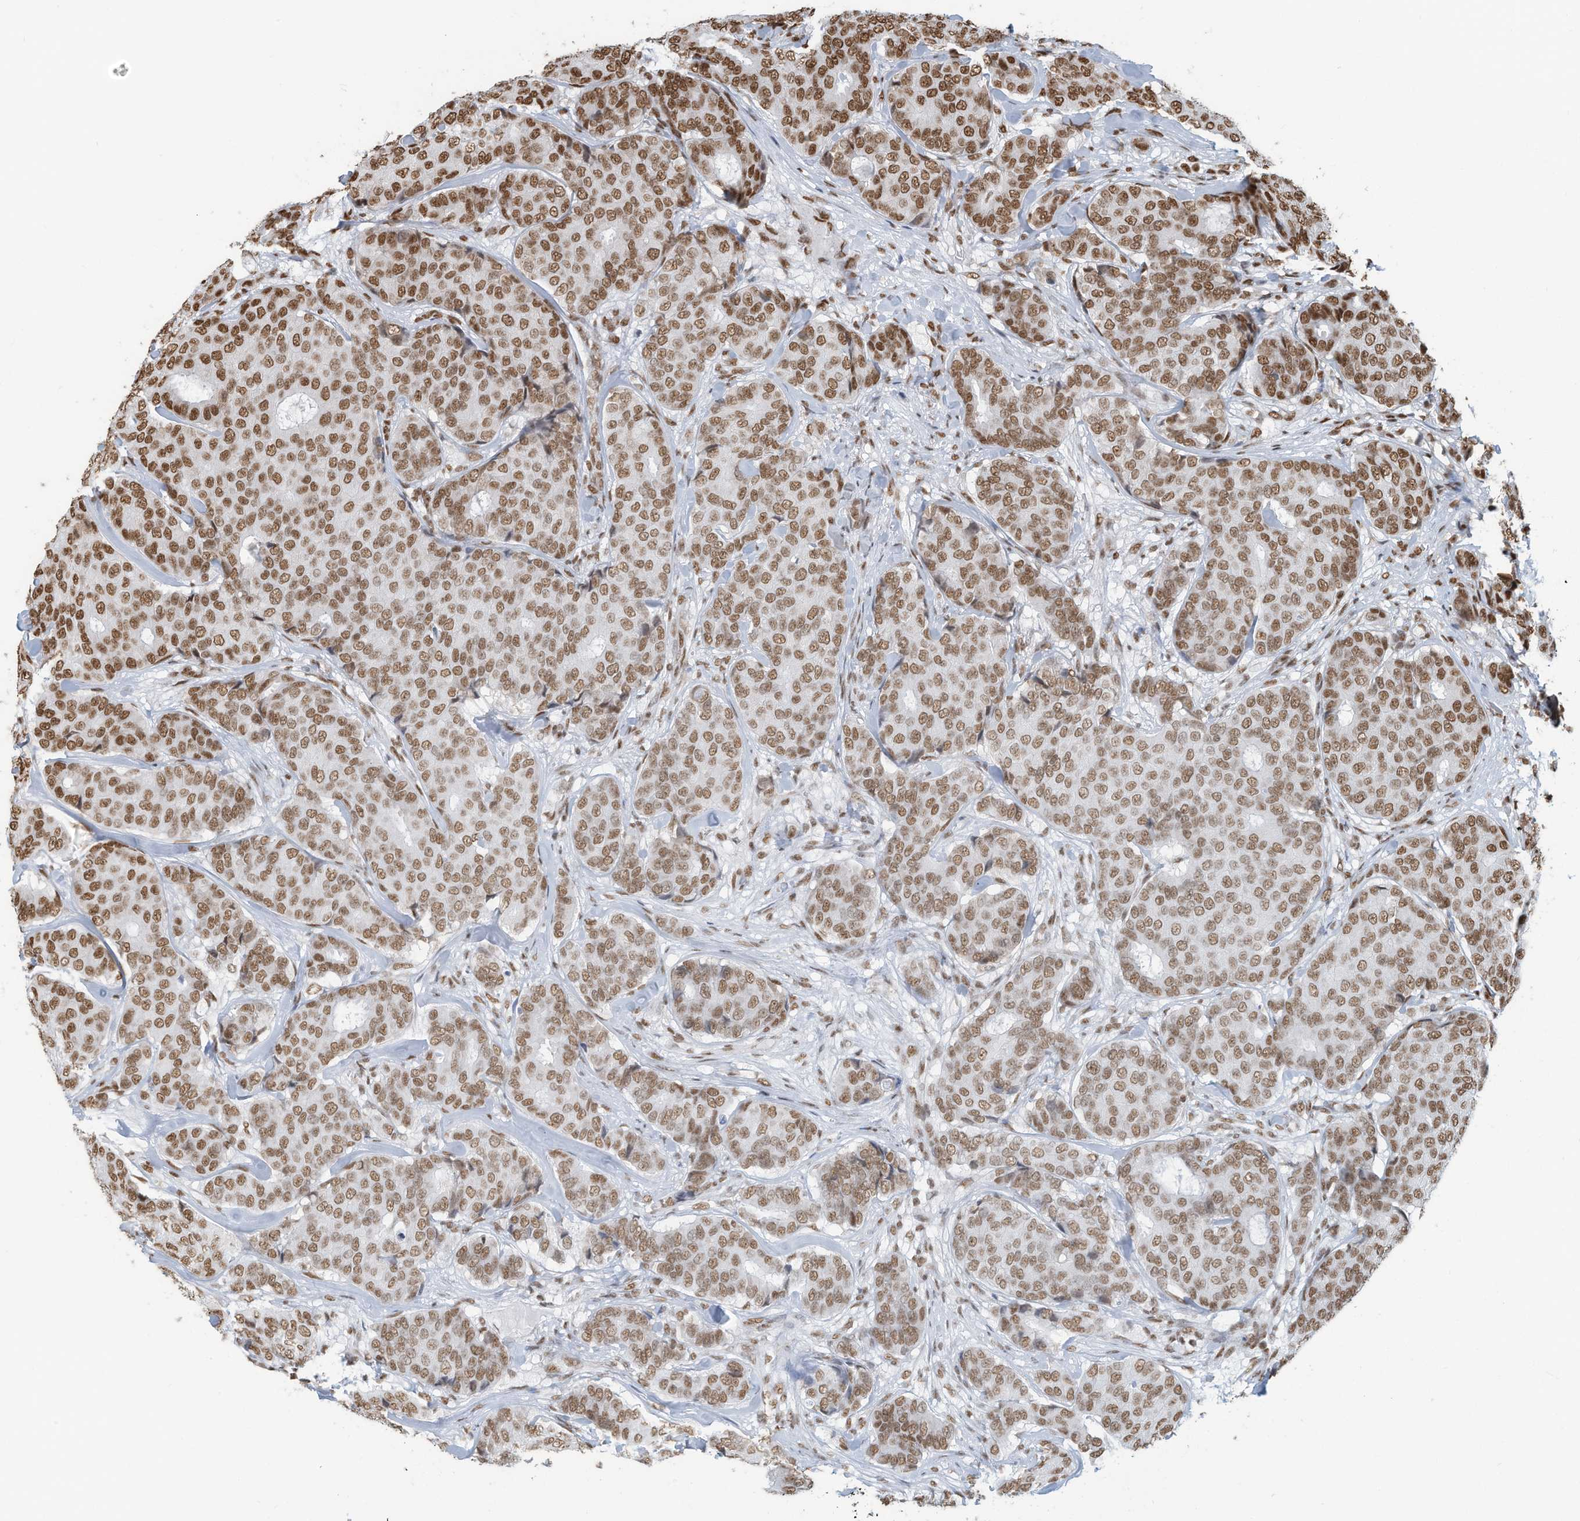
{"staining": {"intensity": "moderate", "quantity": ">75%", "location": "nuclear"}, "tissue": "breast cancer", "cell_type": "Tumor cells", "image_type": "cancer", "snomed": [{"axis": "morphology", "description": "Duct carcinoma"}, {"axis": "topography", "description": "Breast"}], "caption": "The immunohistochemical stain labels moderate nuclear positivity in tumor cells of breast cancer tissue.", "gene": "SARNP", "patient": {"sex": "female", "age": 75}}